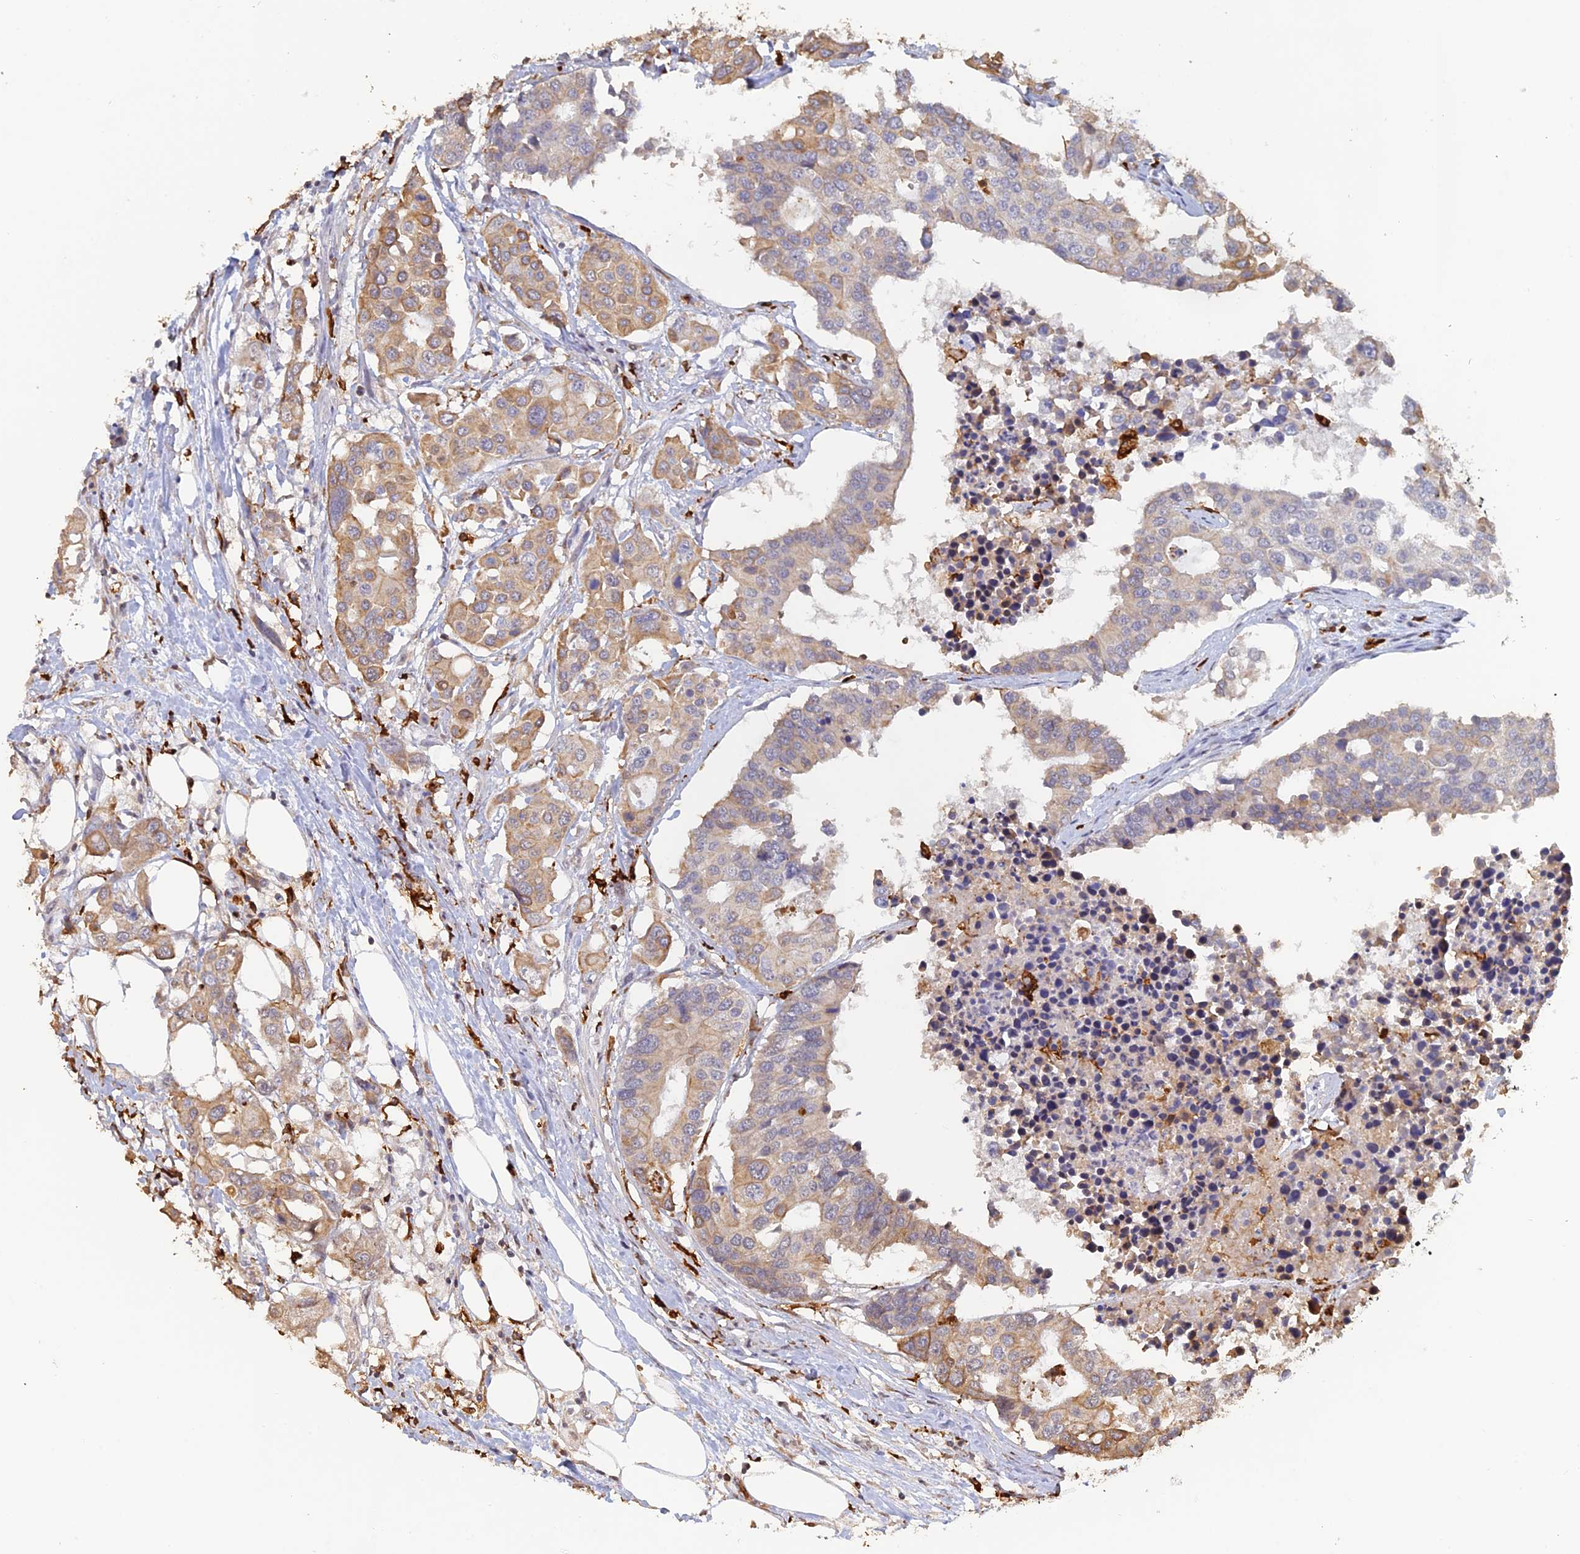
{"staining": {"intensity": "moderate", "quantity": "<25%", "location": "cytoplasmic/membranous"}, "tissue": "colorectal cancer", "cell_type": "Tumor cells", "image_type": "cancer", "snomed": [{"axis": "morphology", "description": "Adenocarcinoma, NOS"}, {"axis": "topography", "description": "Colon"}], "caption": "DAB (3,3'-diaminobenzidine) immunohistochemical staining of colorectal cancer (adenocarcinoma) exhibits moderate cytoplasmic/membranous protein staining in approximately <25% of tumor cells.", "gene": "APOBR", "patient": {"sex": "male", "age": 77}}